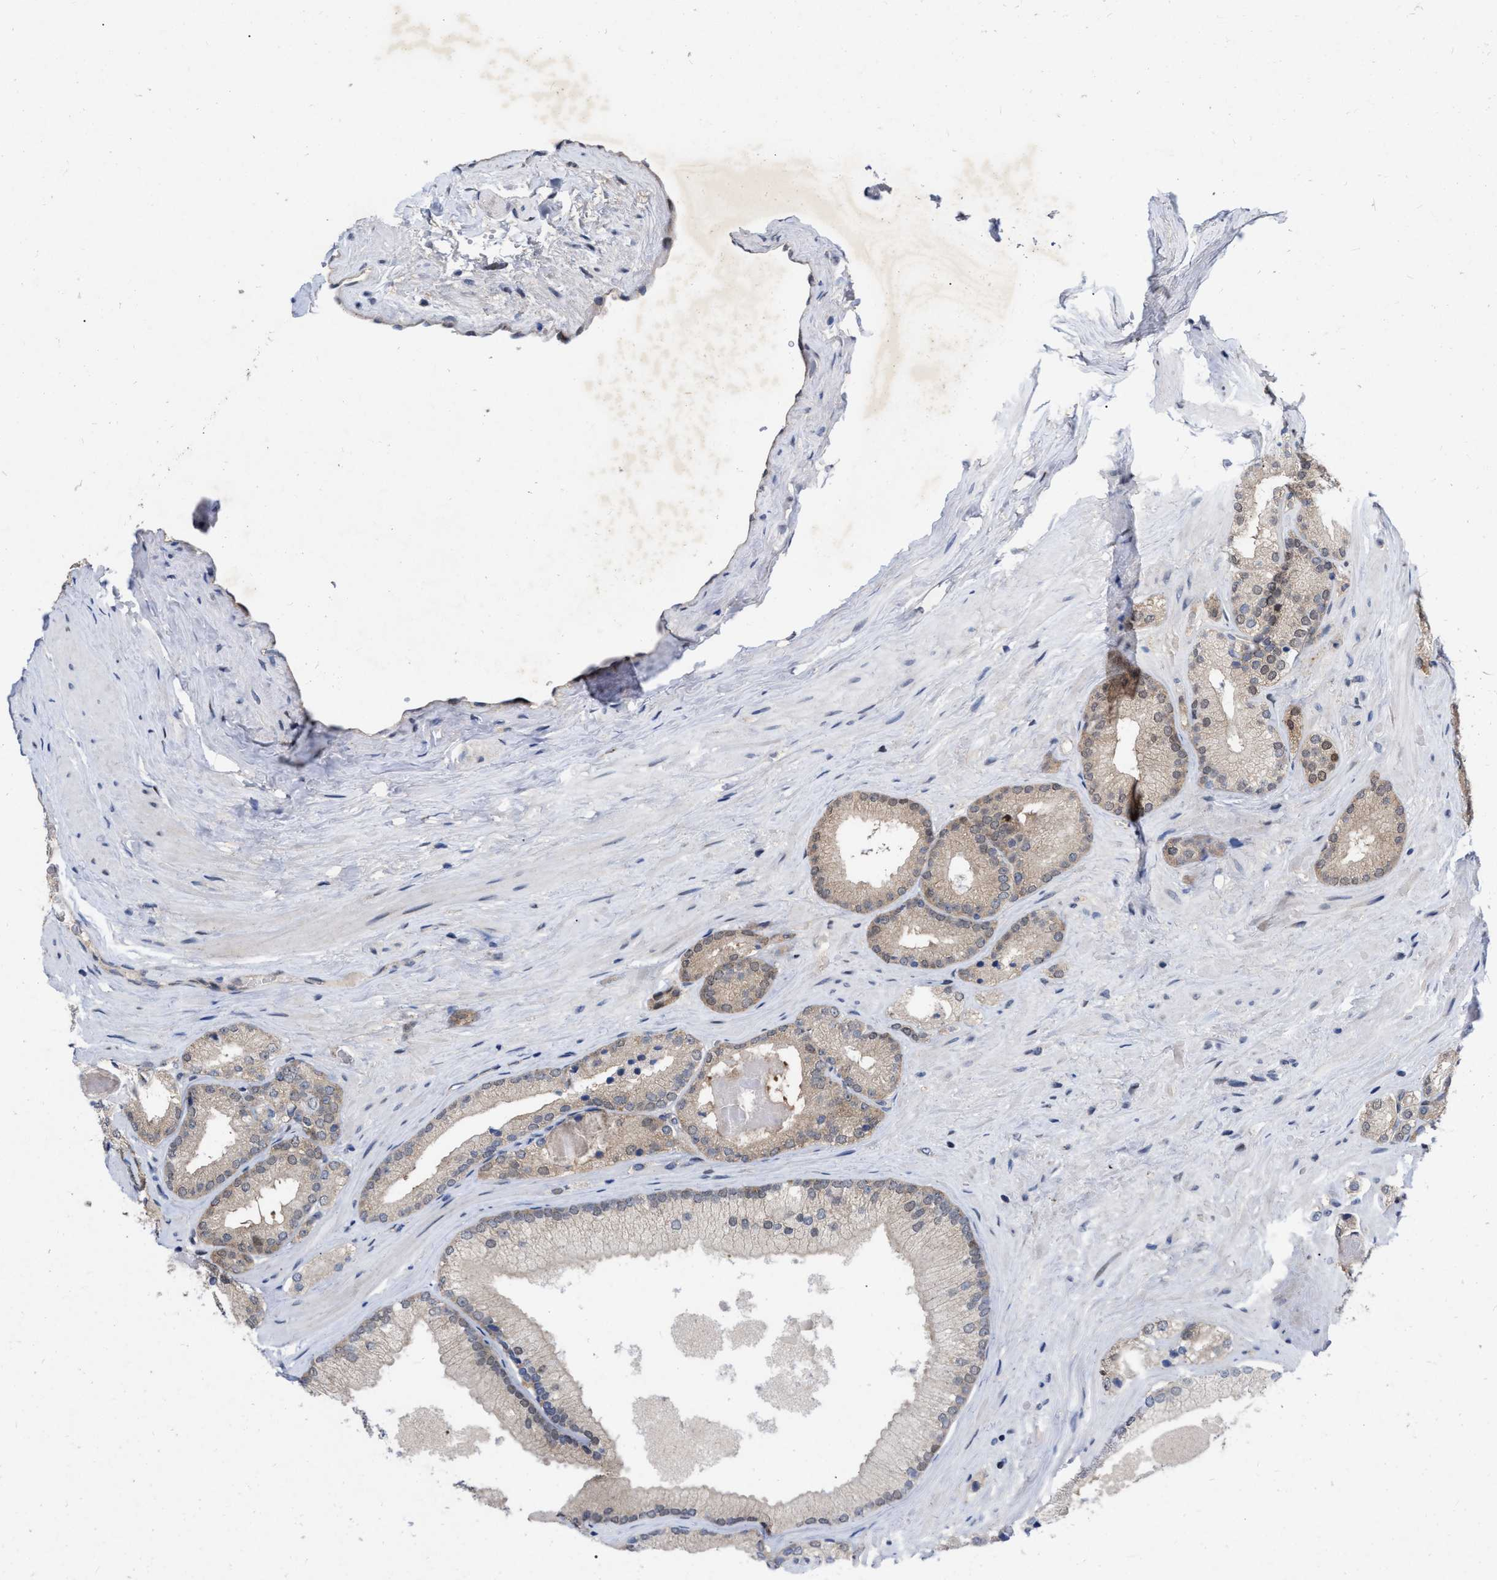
{"staining": {"intensity": "weak", "quantity": "<25%", "location": "cytoplasmic/membranous,nuclear"}, "tissue": "prostate cancer", "cell_type": "Tumor cells", "image_type": "cancer", "snomed": [{"axis": "morphology", "description": "Adenocarcinoma, Low grade"}, {"axis": "topography", "description": "Prostate"}], "caption": "This is a histopathology image of immunohistochemistry (IHC) staining of prostate cancer, which shows no expression in tumor cells. (IHC, brightfield microscopy, high magnification).", "gene": "MDM4", "patient": {"sex": "male", "age": 65}}